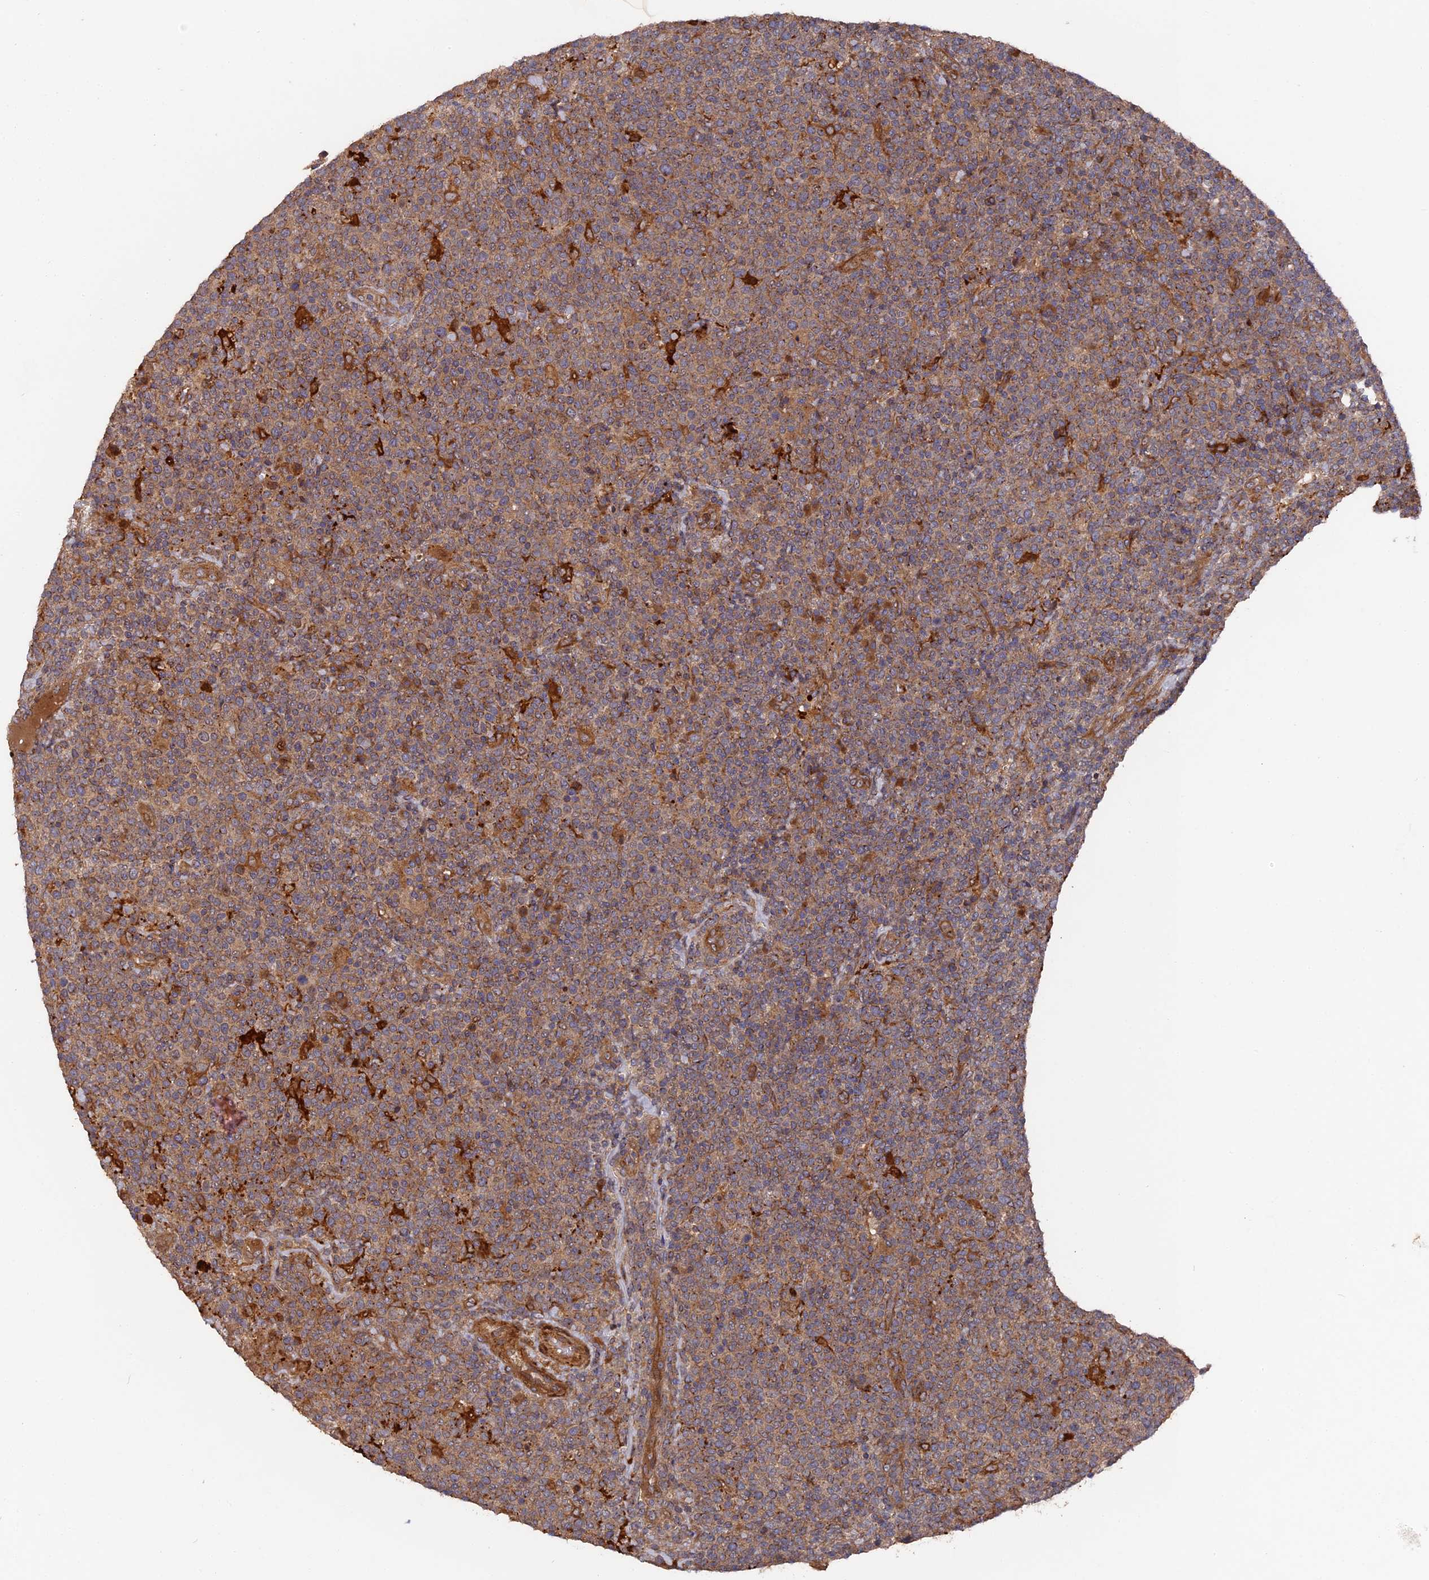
{"staining": {"intensity": "weak", "quantity": ">75%", "location": "cytoplasmic/membranous"}, "tissue": "lymphoma", "cell_type": "Tumor cells", "image_type": "cancer", "snomed": [{"axis": "morphology", "description": "Malignant lymphoma, non-Hodgkin's type, High grade"}, {"axis": "topography", "description": "Lymph node"}], "caption": "The photomicrograph demonstrates immunohistochemical staining of lymphoma. There is weak cytoplasmic/membranous expression is appreciated in about >75% of tumor cells. The staining was performed using DAB, with brown indicating positive protein expression. Nuclei are stained blue with hematoxylin.", "gene": "DEF8", "patient": {"sex": "male", "age": 61}}